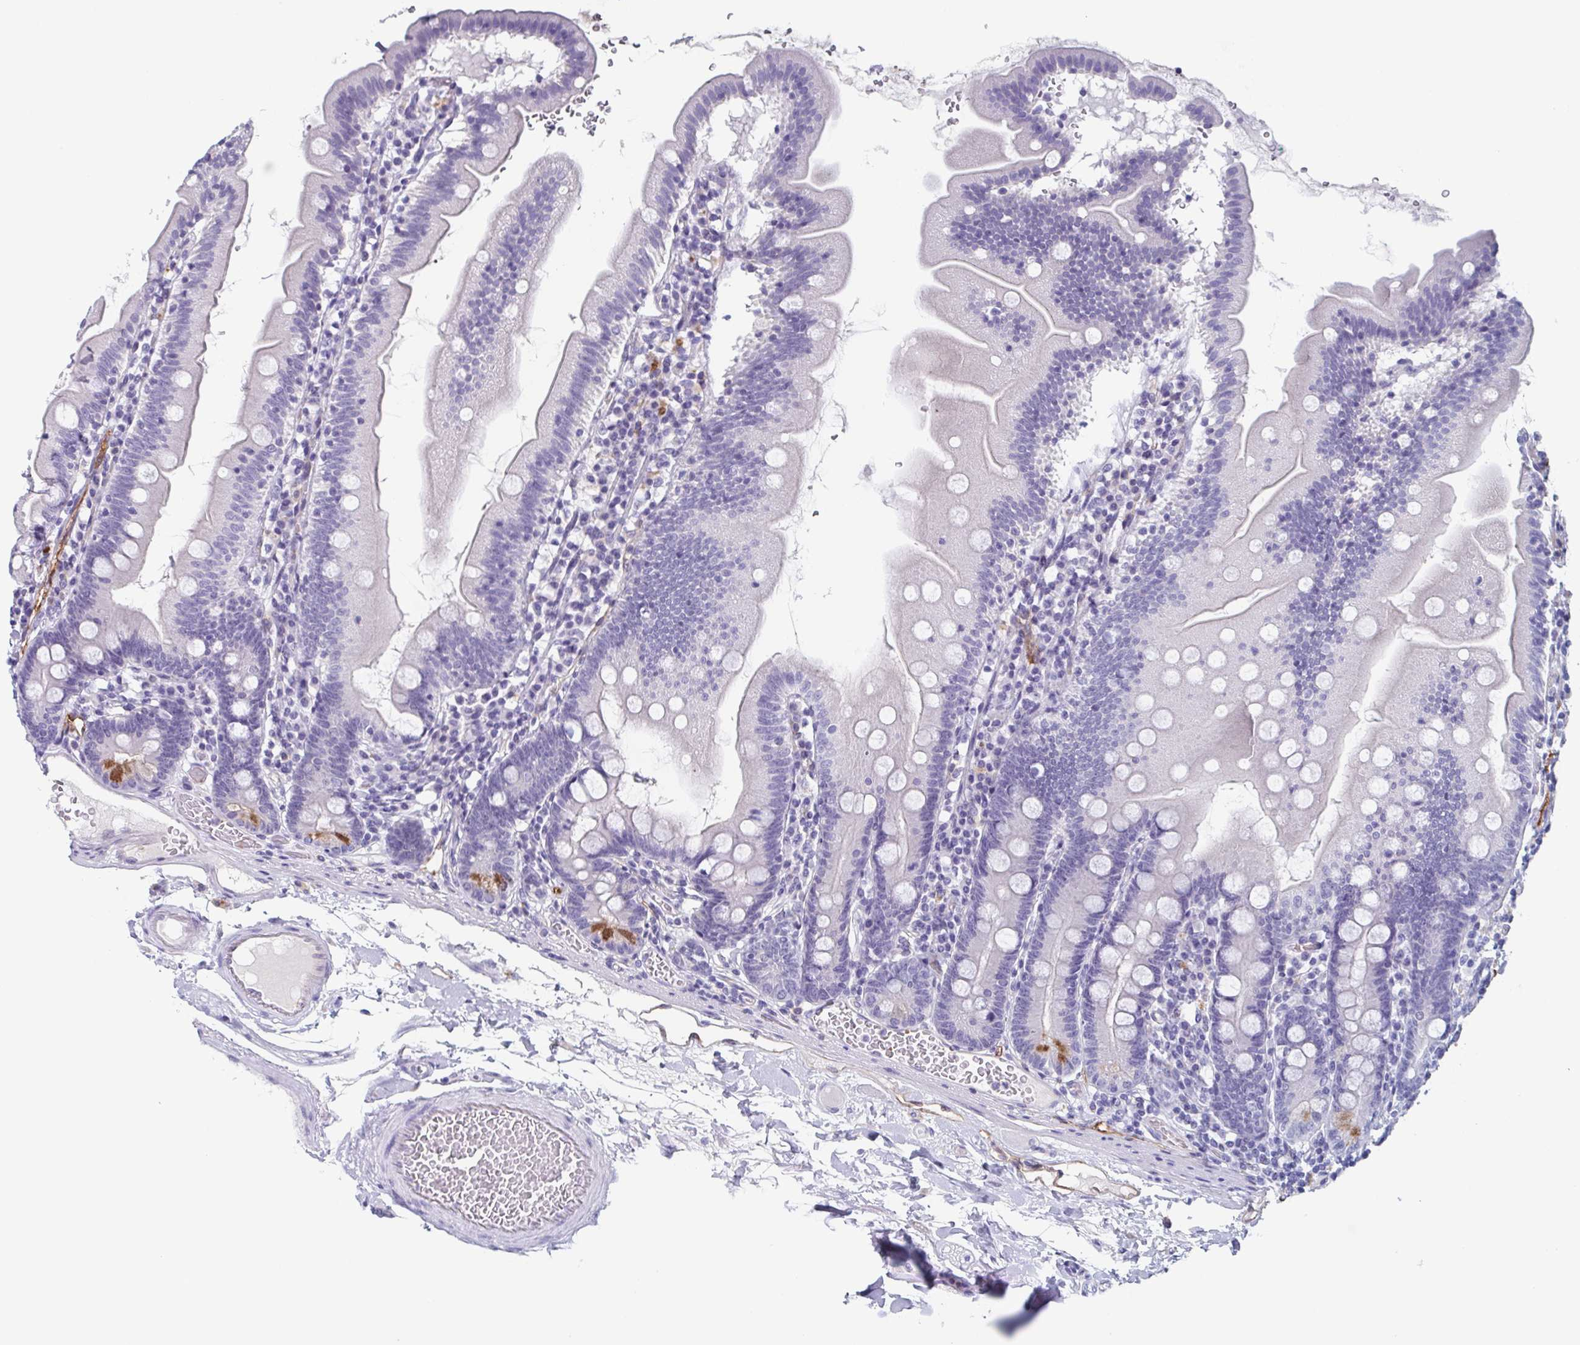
{"staining": {"intensity": "moderate", "quantity": "<25%", "location": "cytoplasmic/membranous"}, "tissue": "duodenum", "cell_type": "Glandular cells", "image_type": "normal", "snomed": [{"axis": "morphology", "description": "Normal tissue, NOS"}, {"axis": "topography", "description": "Duodenum"}], "caption": "Brown immunohistochemical staining in normal duodenum shows moderate cytoplasmic/membranous staining in approximately <25% of glandular cells. Nuclei are stained in blue.", "gene": "LYRM2", "patient": {"sex": "female", "age": 67}}